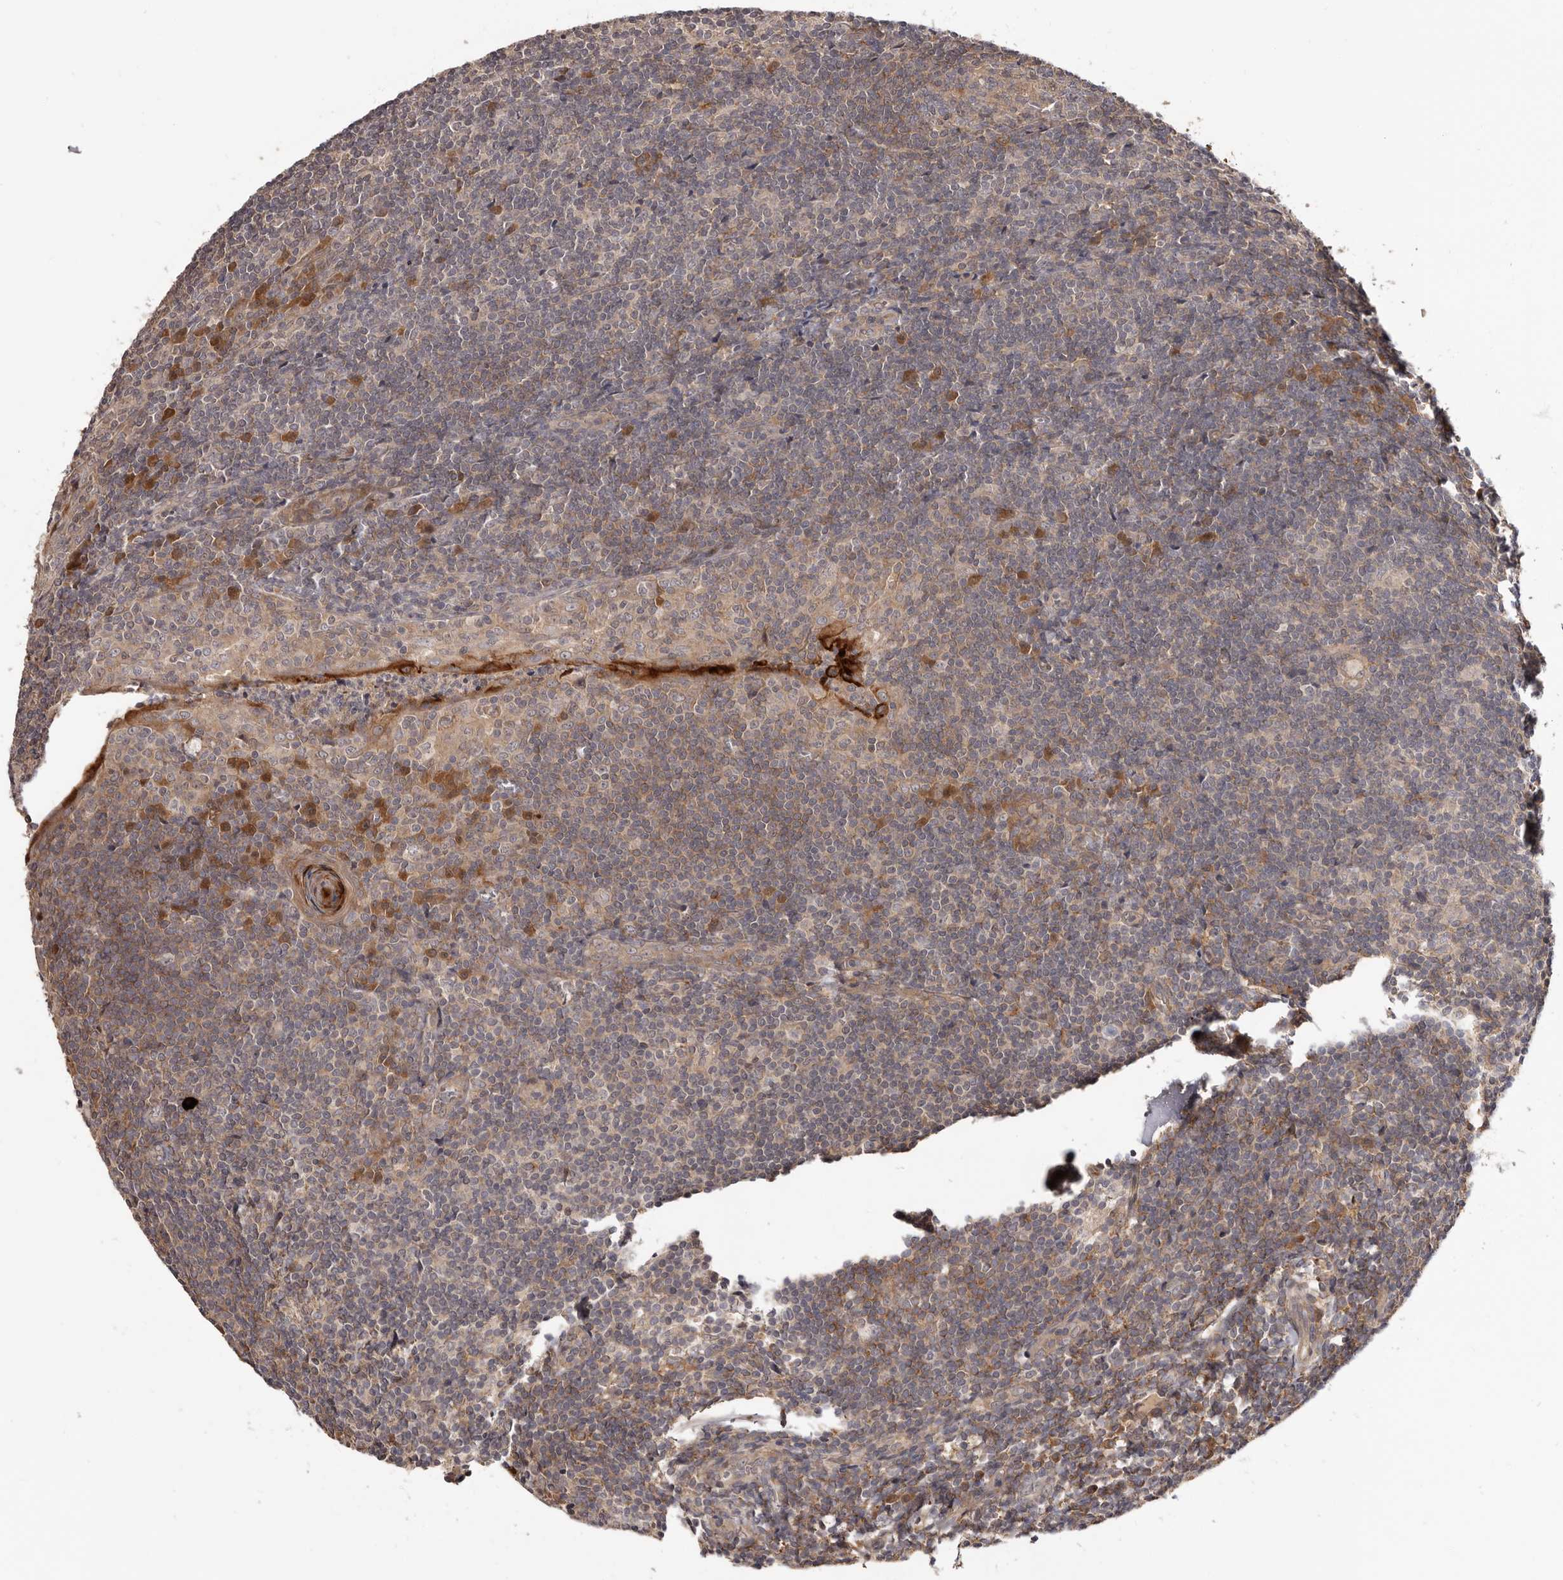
{"staining": {"intensity": "moderate", "quantity": "<25%", "location": "cytoplasmic/membranous"}, "tissue": "tonsil", "cell_type": "Germinal center cells", "image_type": "normal", "snomed": [{"axis": "morphology", "description": "Normal tissue, NOS"}, {"axis": "topography", "description": "Tonsil"}], "caption": "IHC histopathology image of unremarkable tonsil: tonsil stained using immunohistochemistry (IHC) shows low levels of moderate protein expression localized specifically in the cytoplasmic/membranous of germinal center cells, appearing as a cytoplasmic/membranous brown color.", "gene": "INAVA", "patient": {"sex": "male", "age": 37}}